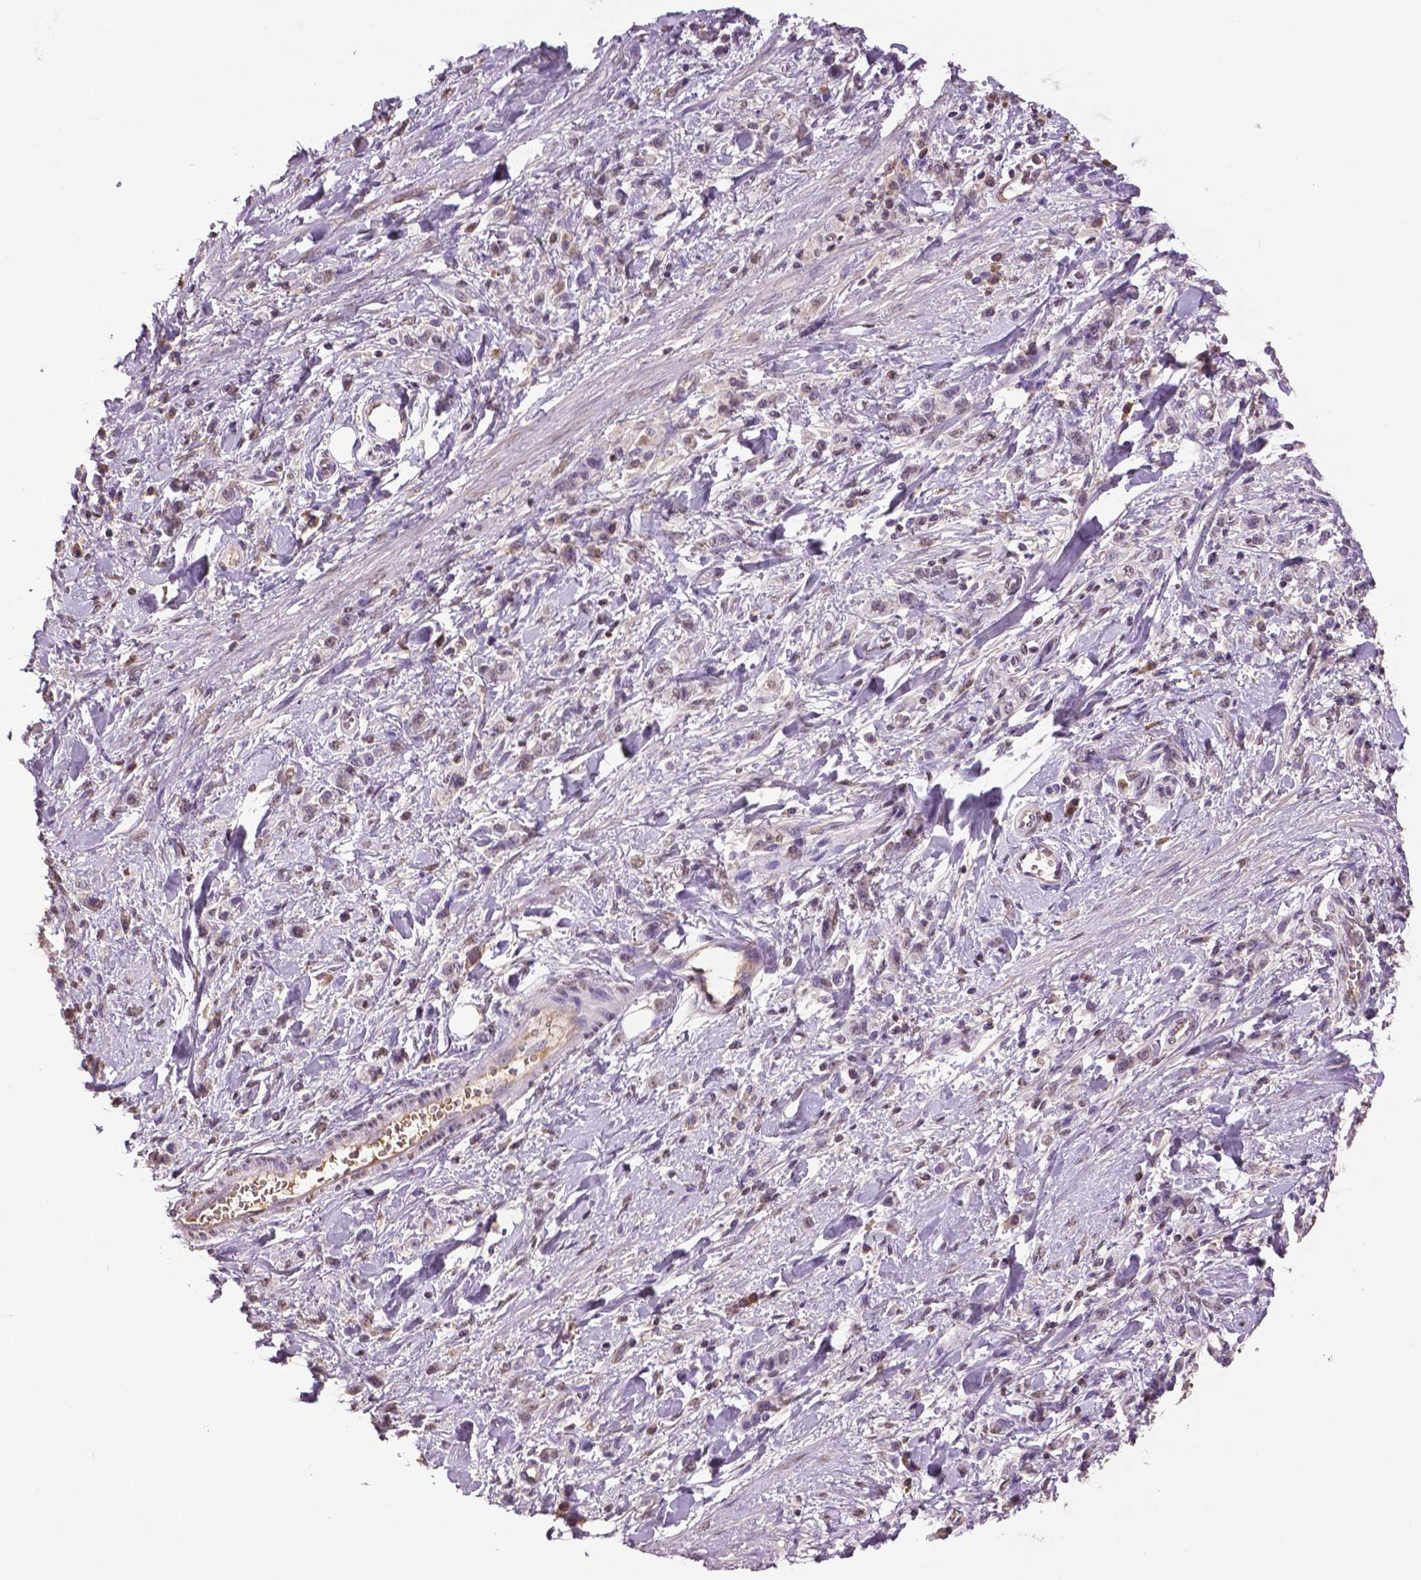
{"staining": {"intensity": "negative", "quantity": "none", "location": "none"}, "tissue": "stomach cancer", "cell_type": "Tumor cells", "image_type": "cancer", "snomed": [{"axis": "morphology", "description": "Adenocarcinoma, NOS"}, {"axis": "topography", "description": "Stomach"}], "caption": "Image shows no significant protein positivity in tumor cells of stomach cancer (adenocarcinoma).", "gene": "RUNX3", "patient": {"sex": "male", "age": 77}}